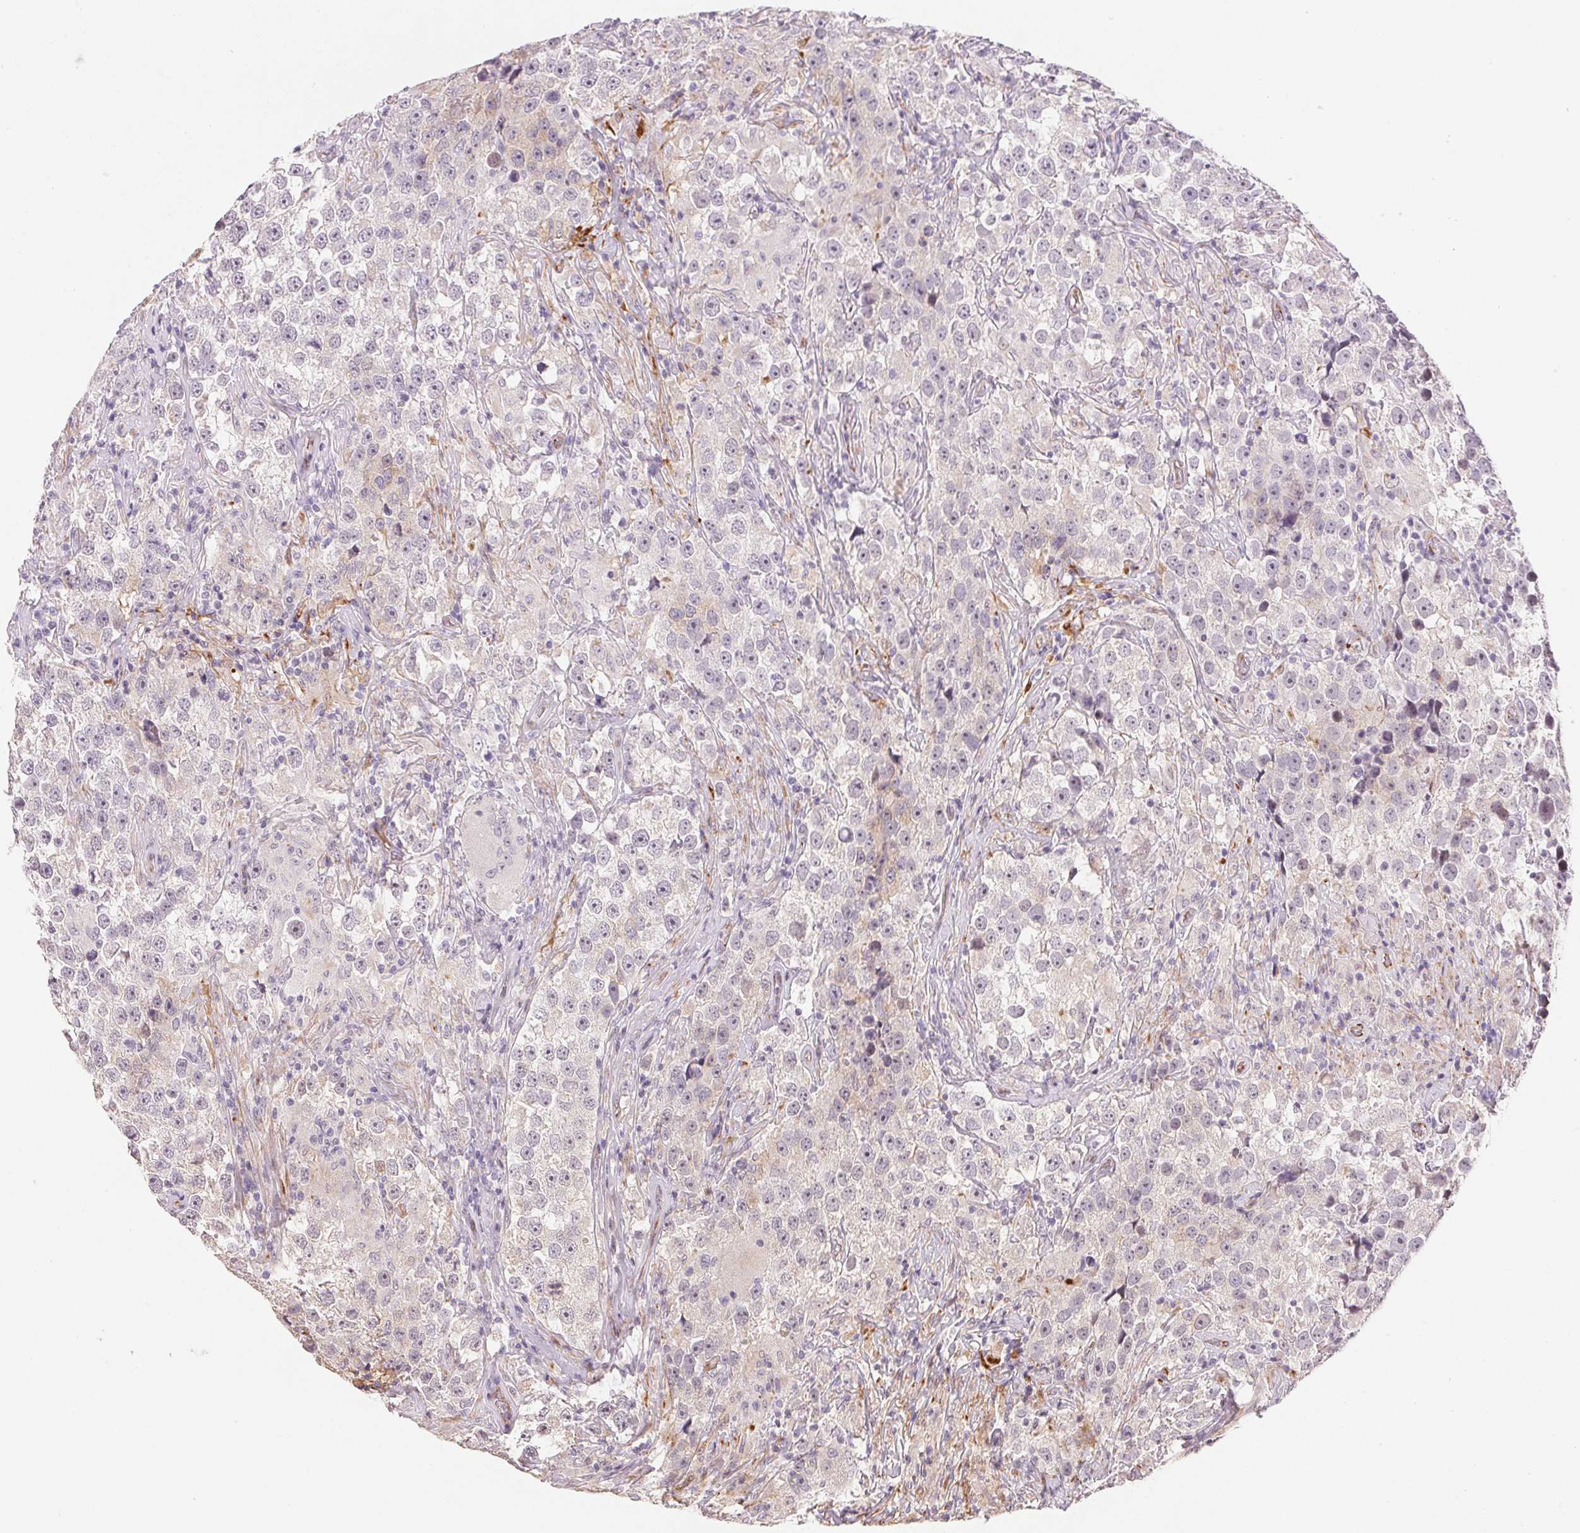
{"staining": {"intensity": "negative", "quantity": "none", "location": "none"}, "tissue": "testis cancer", "cell_type": "Tumor cells", "image_type": "cancer", "snomed": [{"axis": "morphology", "description": "Seminoma, NOS"}, {"axis": "topography", "description": "Testis"}], "caption": "This is a image of immunohistochemistry staining of testis seminoma, which shows no expression in tumor cells.", "gene": "GYG2", "patient": {"sex": "male", "age": 46}}